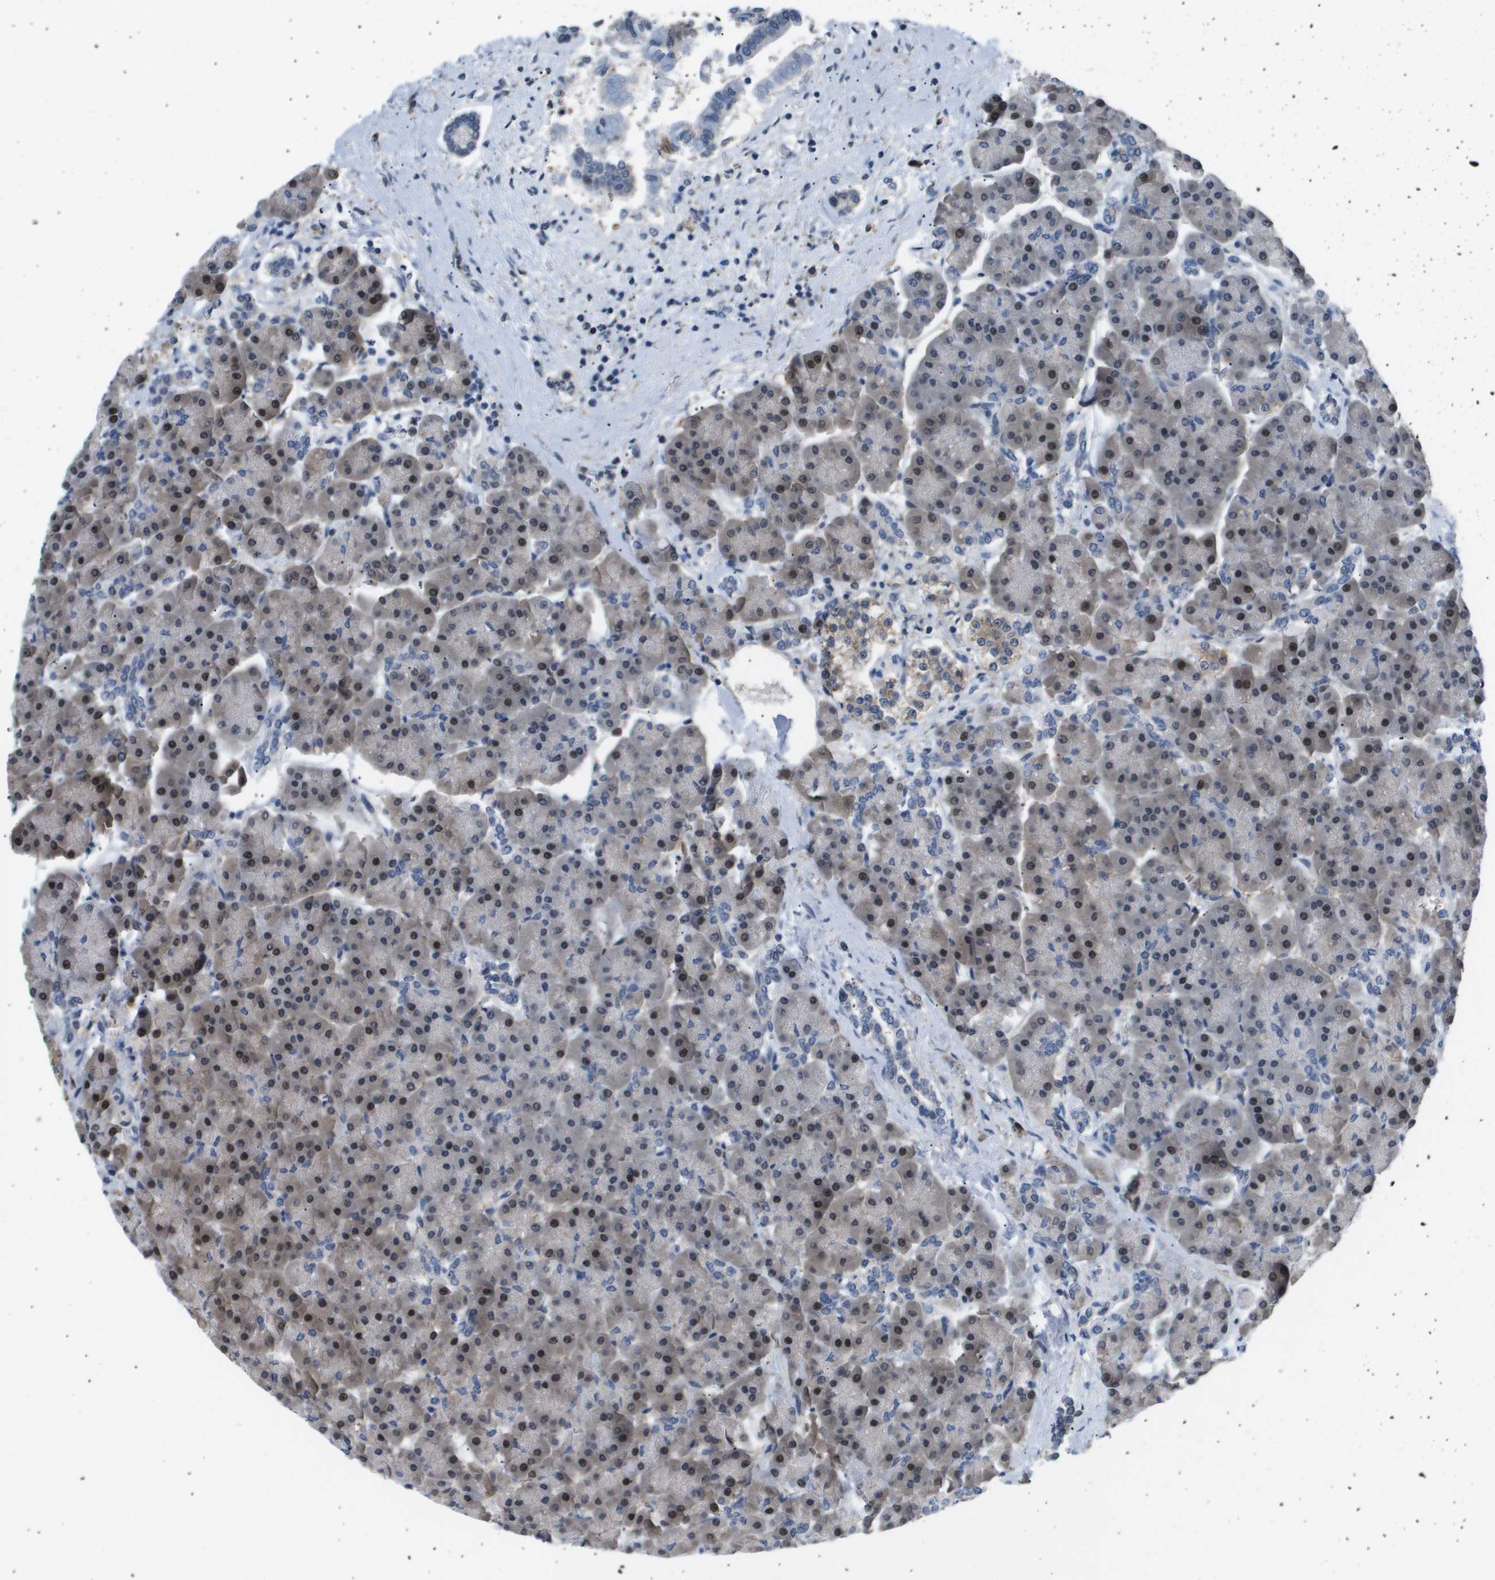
{"staining": {"intensity": "moderate", "quantity": "25%-75%", "location": "cytoplasmic/membranous,nuclear"}, "tissue": "pancreas", "cell_type": "Exocrine glandular cells", "image_type": "normal", "snomed": [{"axis": "morphology", "description": "Normal tissue, NOS"}, {"axis": "topography", "description": "Pancreas"}], "caption": "Human pancreas stained for a protein (brown) demonstrates moderate cytoplasmic/membranous,nuclear positive expression in approximately 25%-75% of exocrine glandular cells.", "gene": "AKR1A1", "patient": {"sex": "female", "age": 70}}